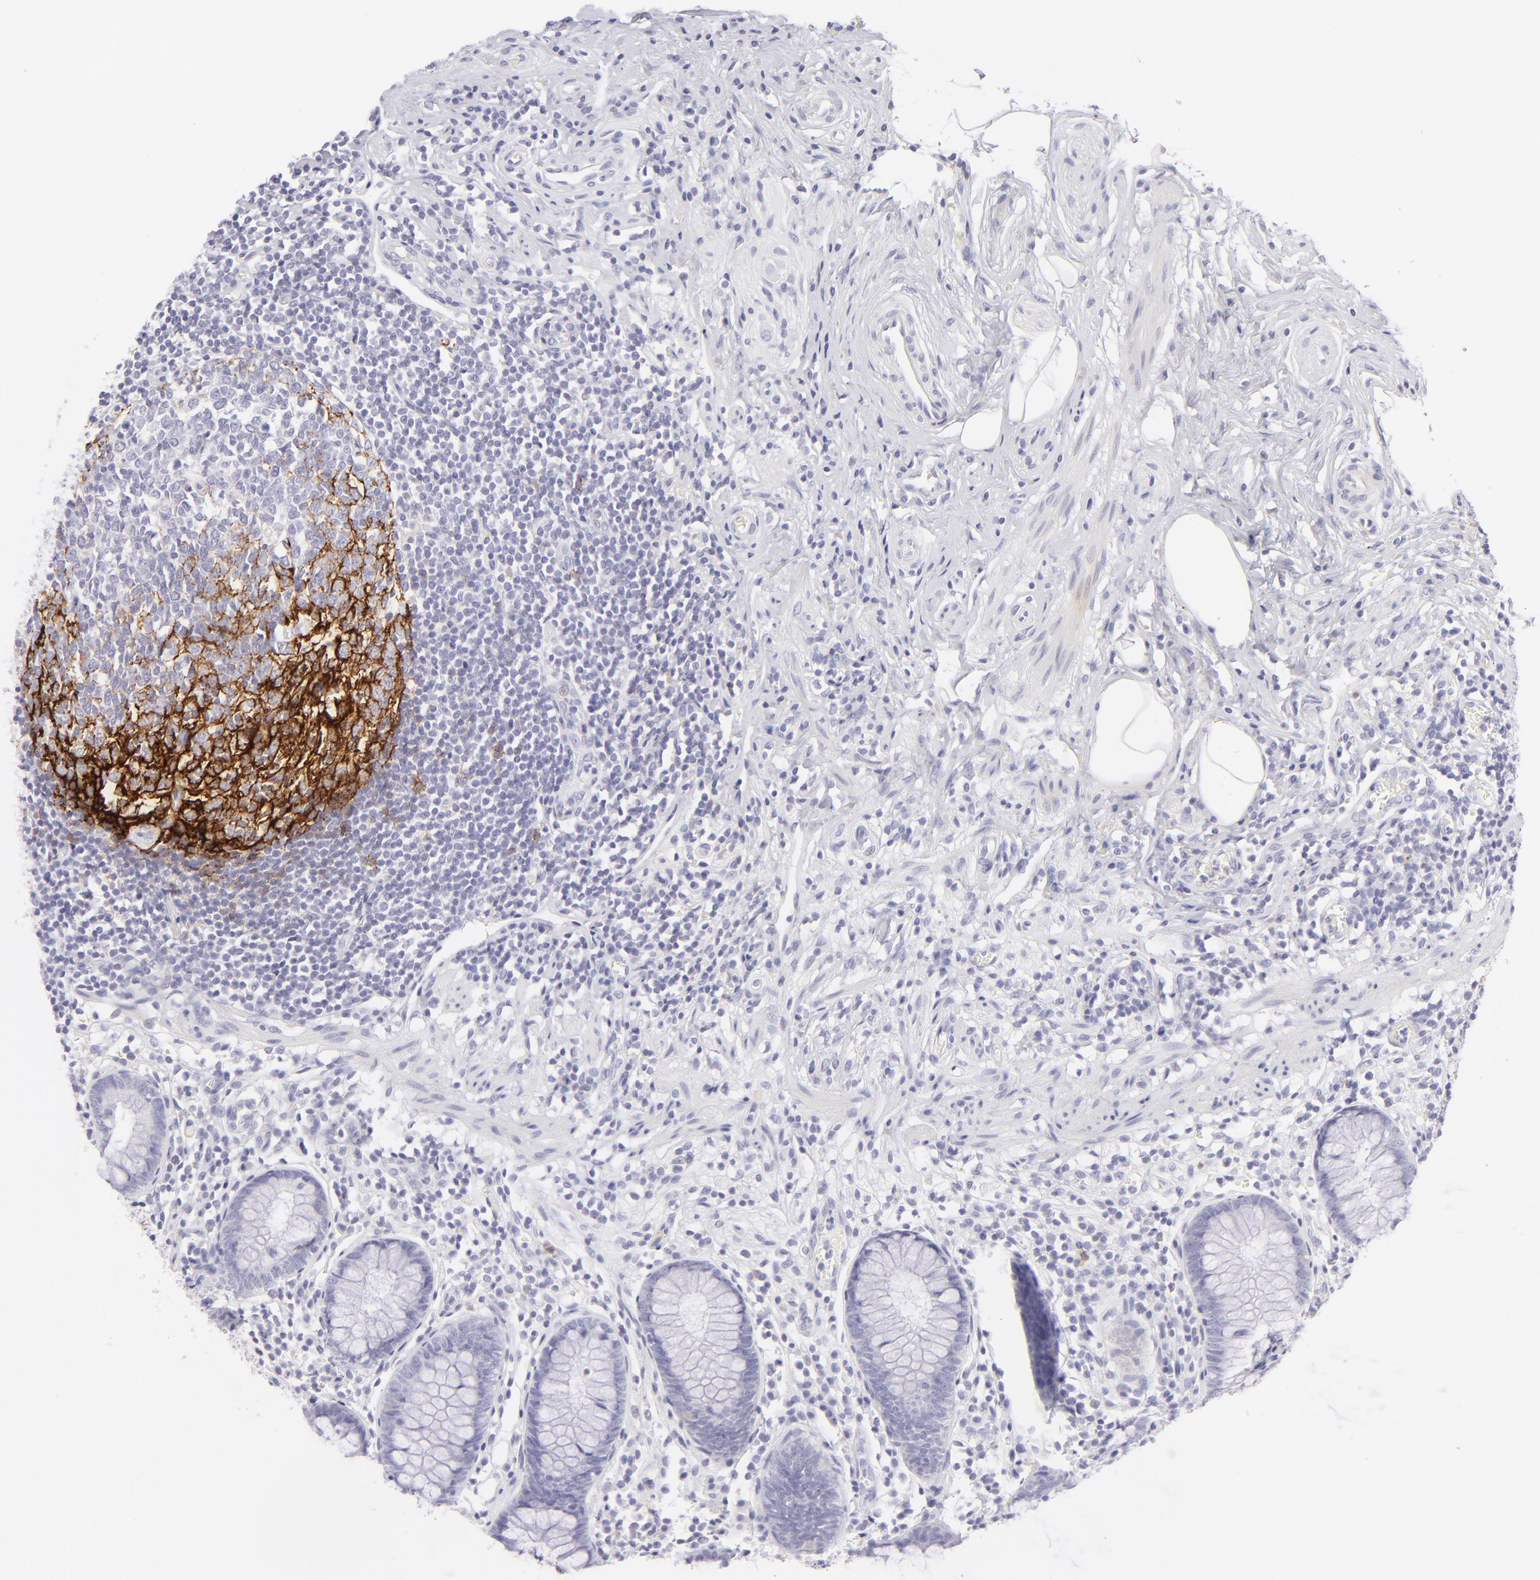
{"staining": {"intensity": "negative", "quantity": "none", "location": "none"}, "tissue": "appendix", "cell_type": "Glandular cells", "image_type": "normal", "snomed": [{"axis": "morphology", "description": "Normal tissue, NOS"}, {"axis": "topography", "description": "Appendix"}], "caption": "Protein analysis of normal appendix shows no significant staining in glandular cells. Nuclei are stained in blue.", "gene": "FCER2", "patient": {"sex": "male", "age": 38}}